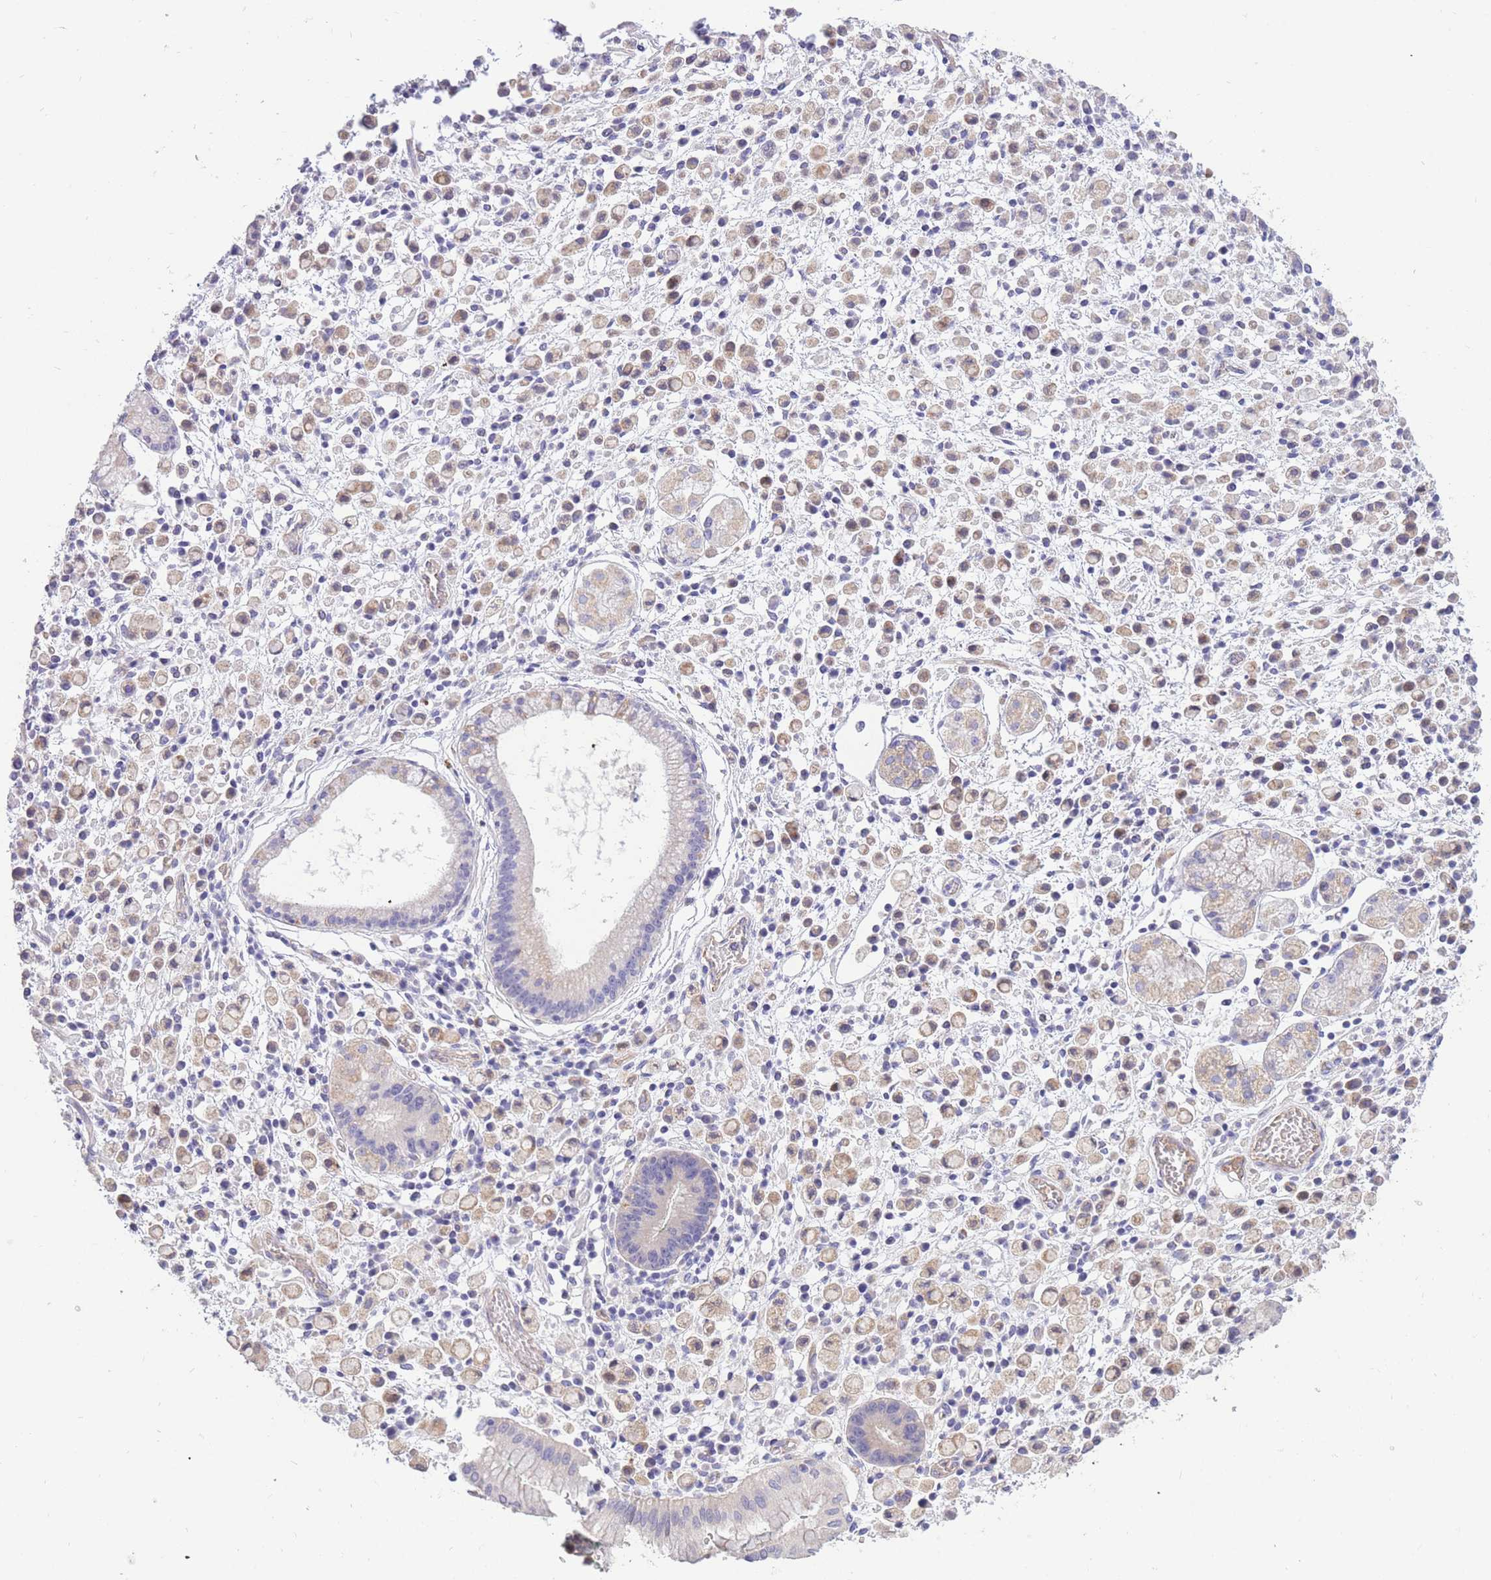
{"staining": {"intensity": "weak", "quantity": "<25%", "location": "cytoplasmic/membranous"}, "tissue": "stomach cancer", "cell_type": "Tumor cells", "image_type": "cancer", "snomed": [{"axis": "morphology", "description": "Adenocarcinoma, NOS"}, {"axis": "topography", "description": "Stomach"}], "caption": "DAB immunohistochemical staining of adenocarcinoma (stomach) reveals no significant expression in tumor cells.", "gene": "SULT1A1", "patient": {"sex": "male", "age": 77}}